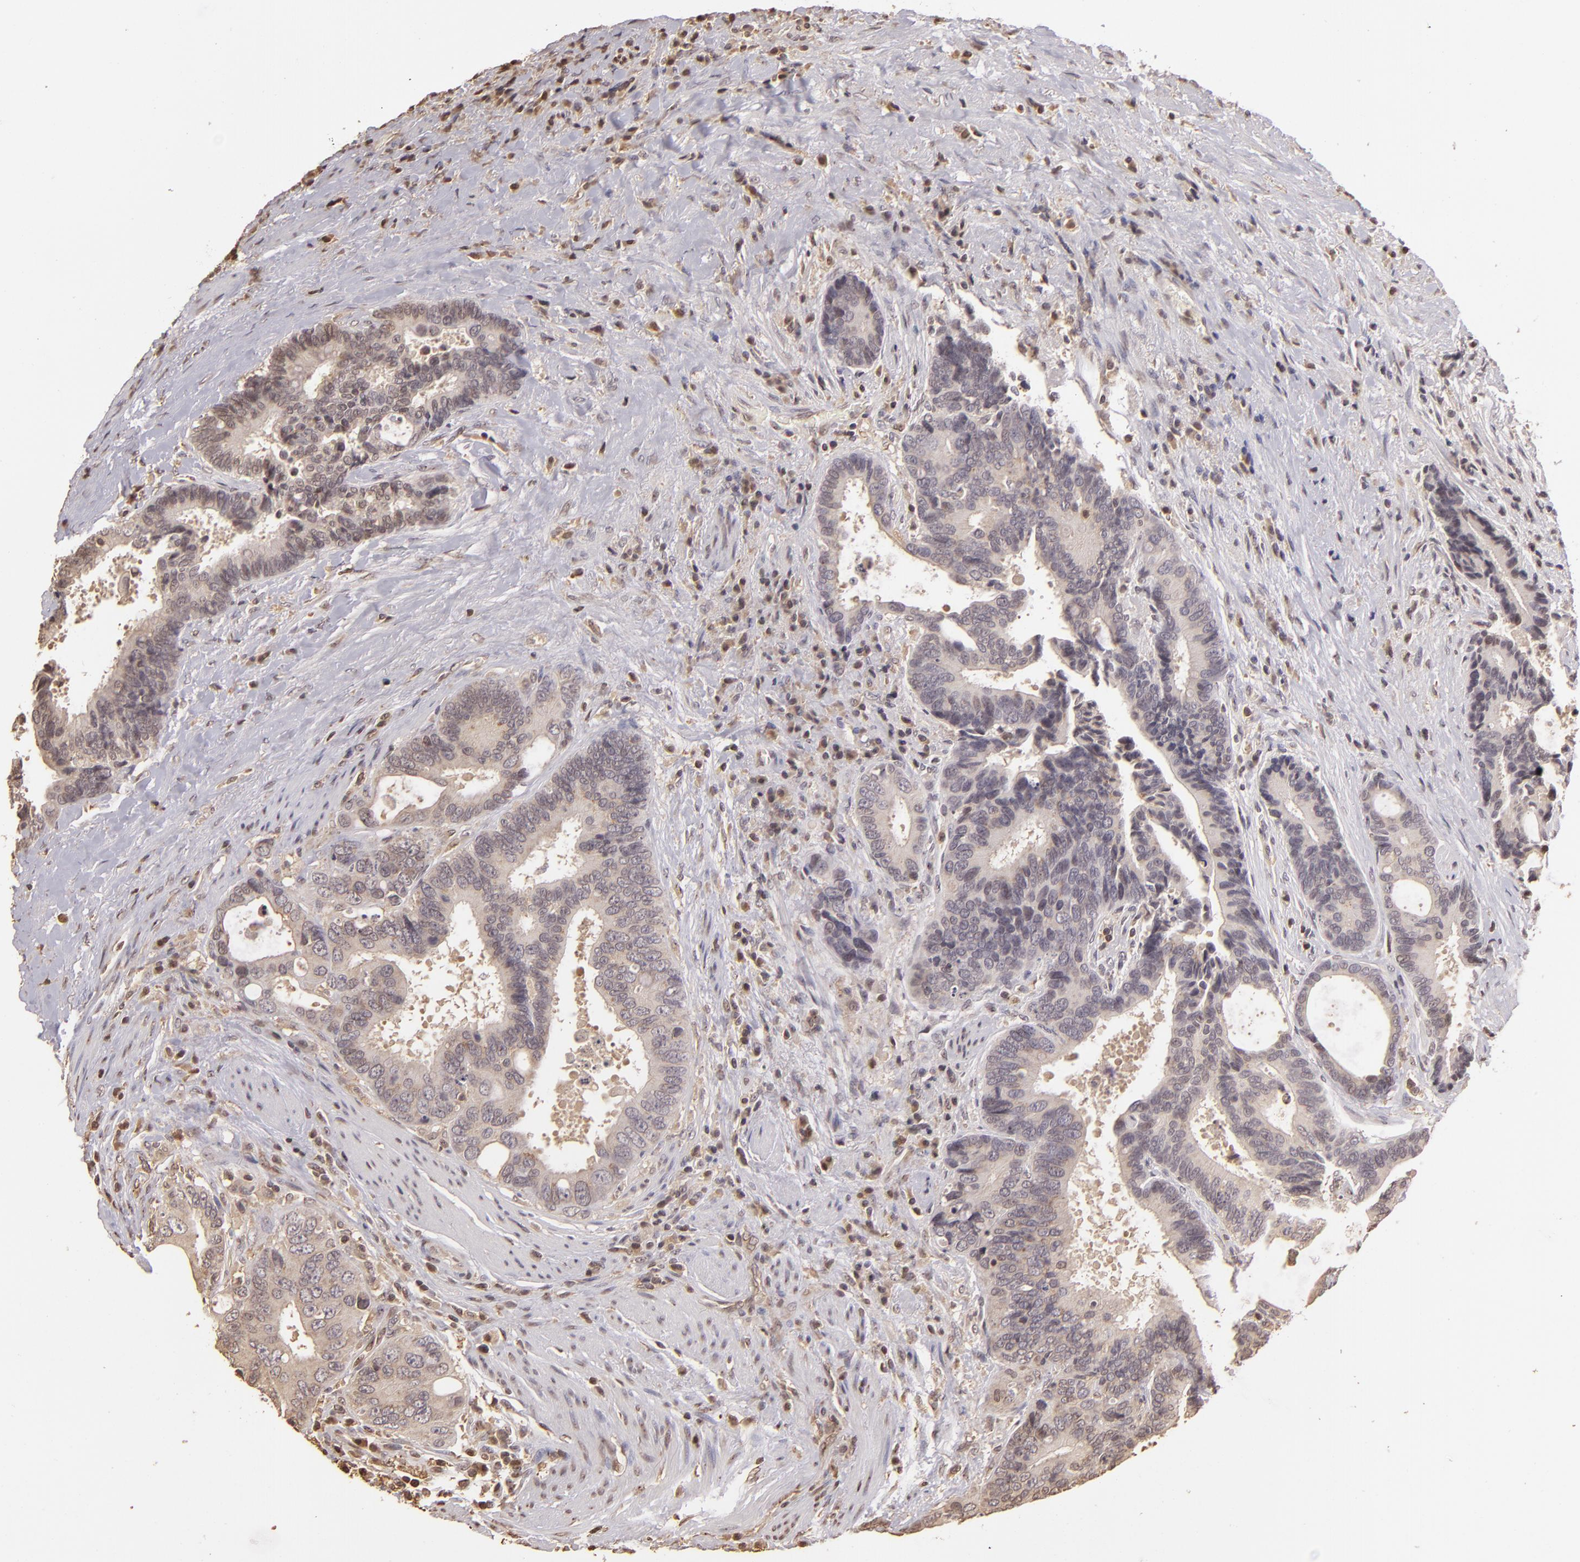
{"staining": {"intensity": "negative", "quantity": "none", "location": "none"}, "tissue": "colorectal cancer", "cell_type": "Tumor cells", "image_type": "cancer", "snomed": [{"axis": "morphology", "description": "Adenocarcinoma, NOS"}, {"axis": "topography", "description": "Rectum"}], "caption": "There is no significant positivity in tumor cells of colorectal cancer (adenocarcinoma).", "gene": "ARPC2", "patient": {"sex": "female", "age": 67}}